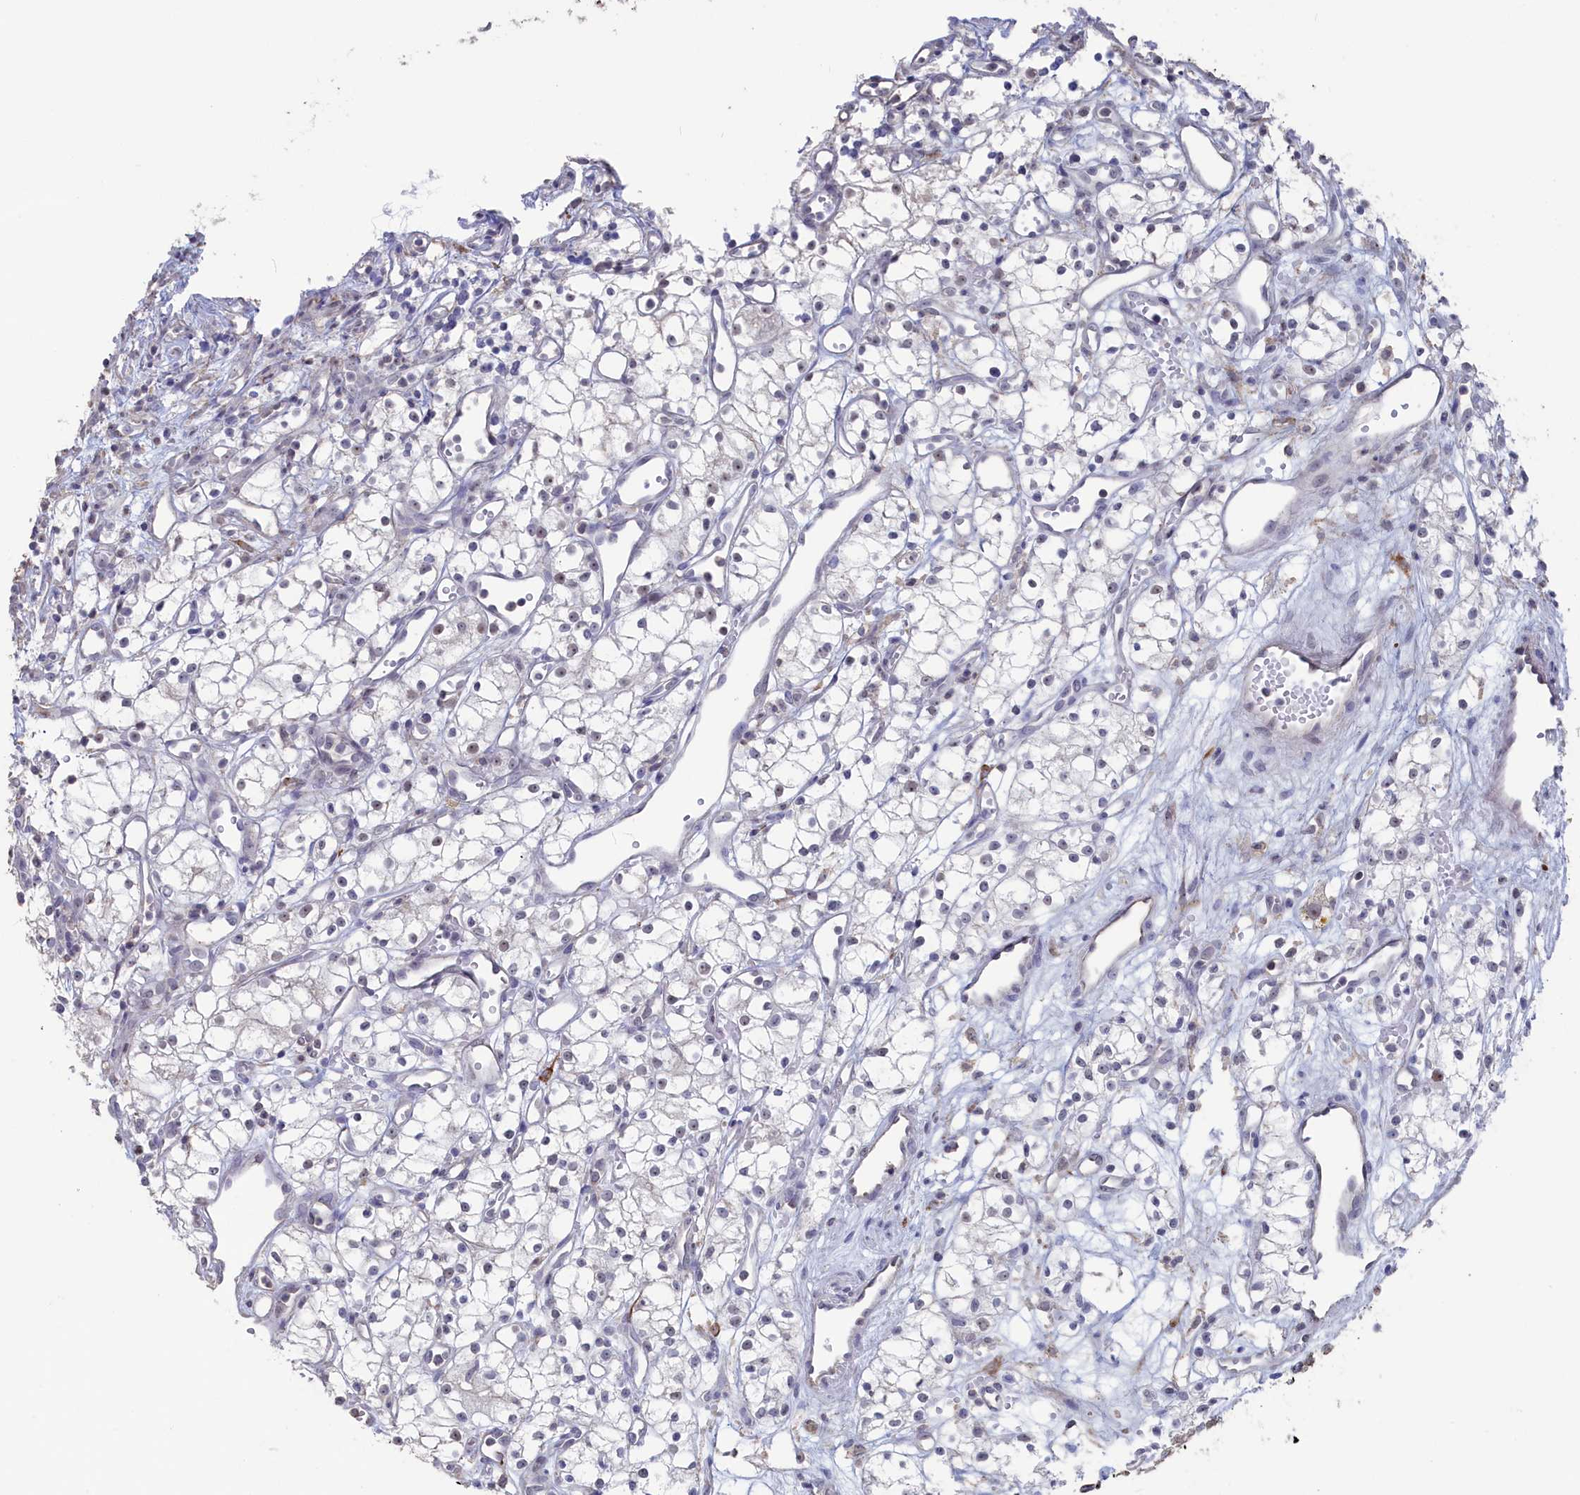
{"staining": {"intensity": "weak", "quantity": "<25%", "location": "nuclear"}, "tissue": "renal cancer", "cell_type": "Tumor cells", "image_type": "cancer", "snomed": [{"axis": "morphology", "description": "Adenocarcinoma, NOS"}, {"axis": "topography", "description": "Kidney"}], "caption": "Tumor cells are negative for protein expression in human renal cancer (adenocarcinoma). (DAB immunohistochemistry, high magnification).", "gene": "SEMG2", "patient": {"sex": "male", "age": 59}}